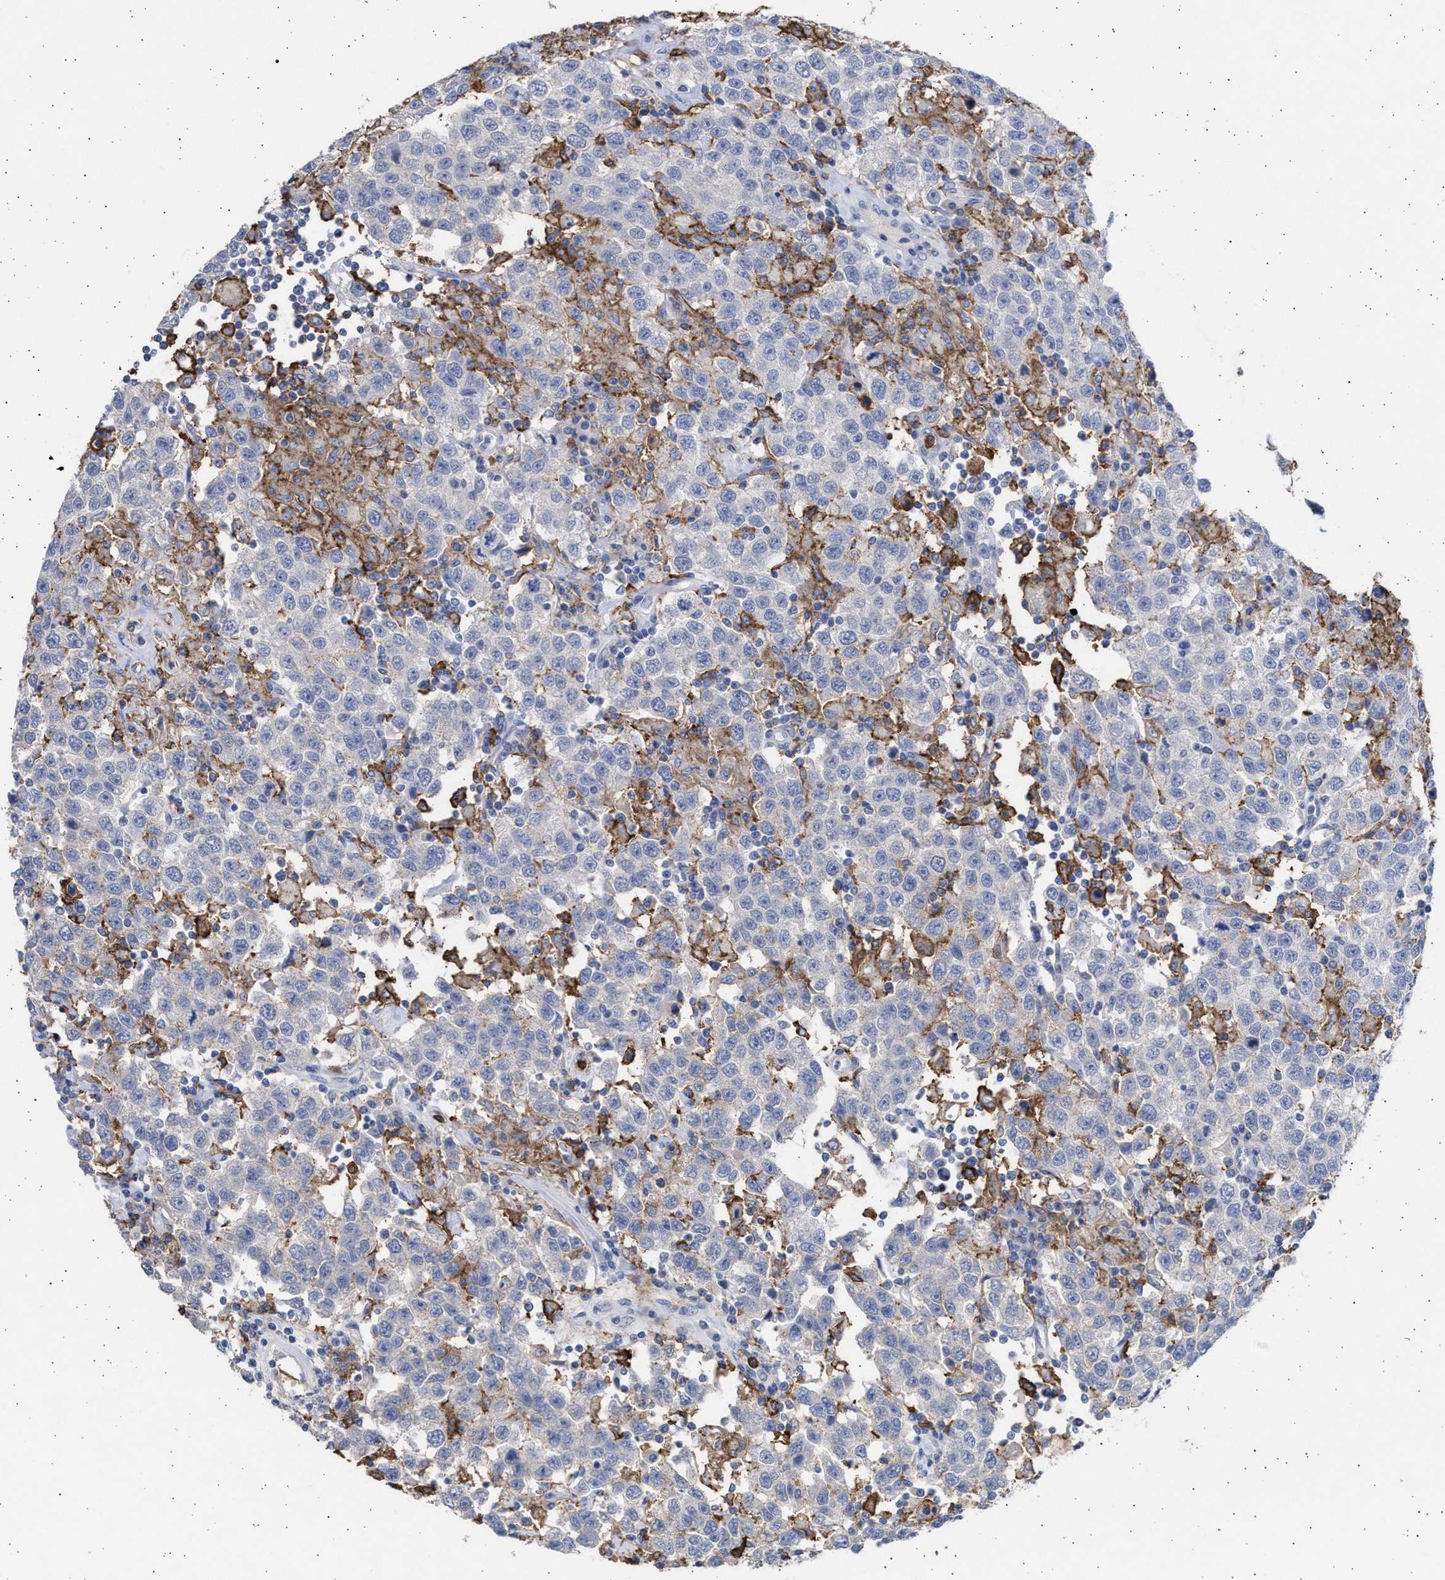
{"staining": {"intensity": "negative", "quantity": "none", "location": "none"}, "tissue": "testis cancer", "cell_type": "Tumor cells", "image_type": "cancer", "snomed": [{"axis": "morphology", "description": "Seminoma, NOS"}, {"axis": "topography", "description": "Testis"}], "caption": "DAB immunohistochemical staining of human testis cancer (seminoma) demonstrates no significant positivity in tumor cells.", "gene": "FCER1A", "patient": {"sex": "male", "age": 41}}